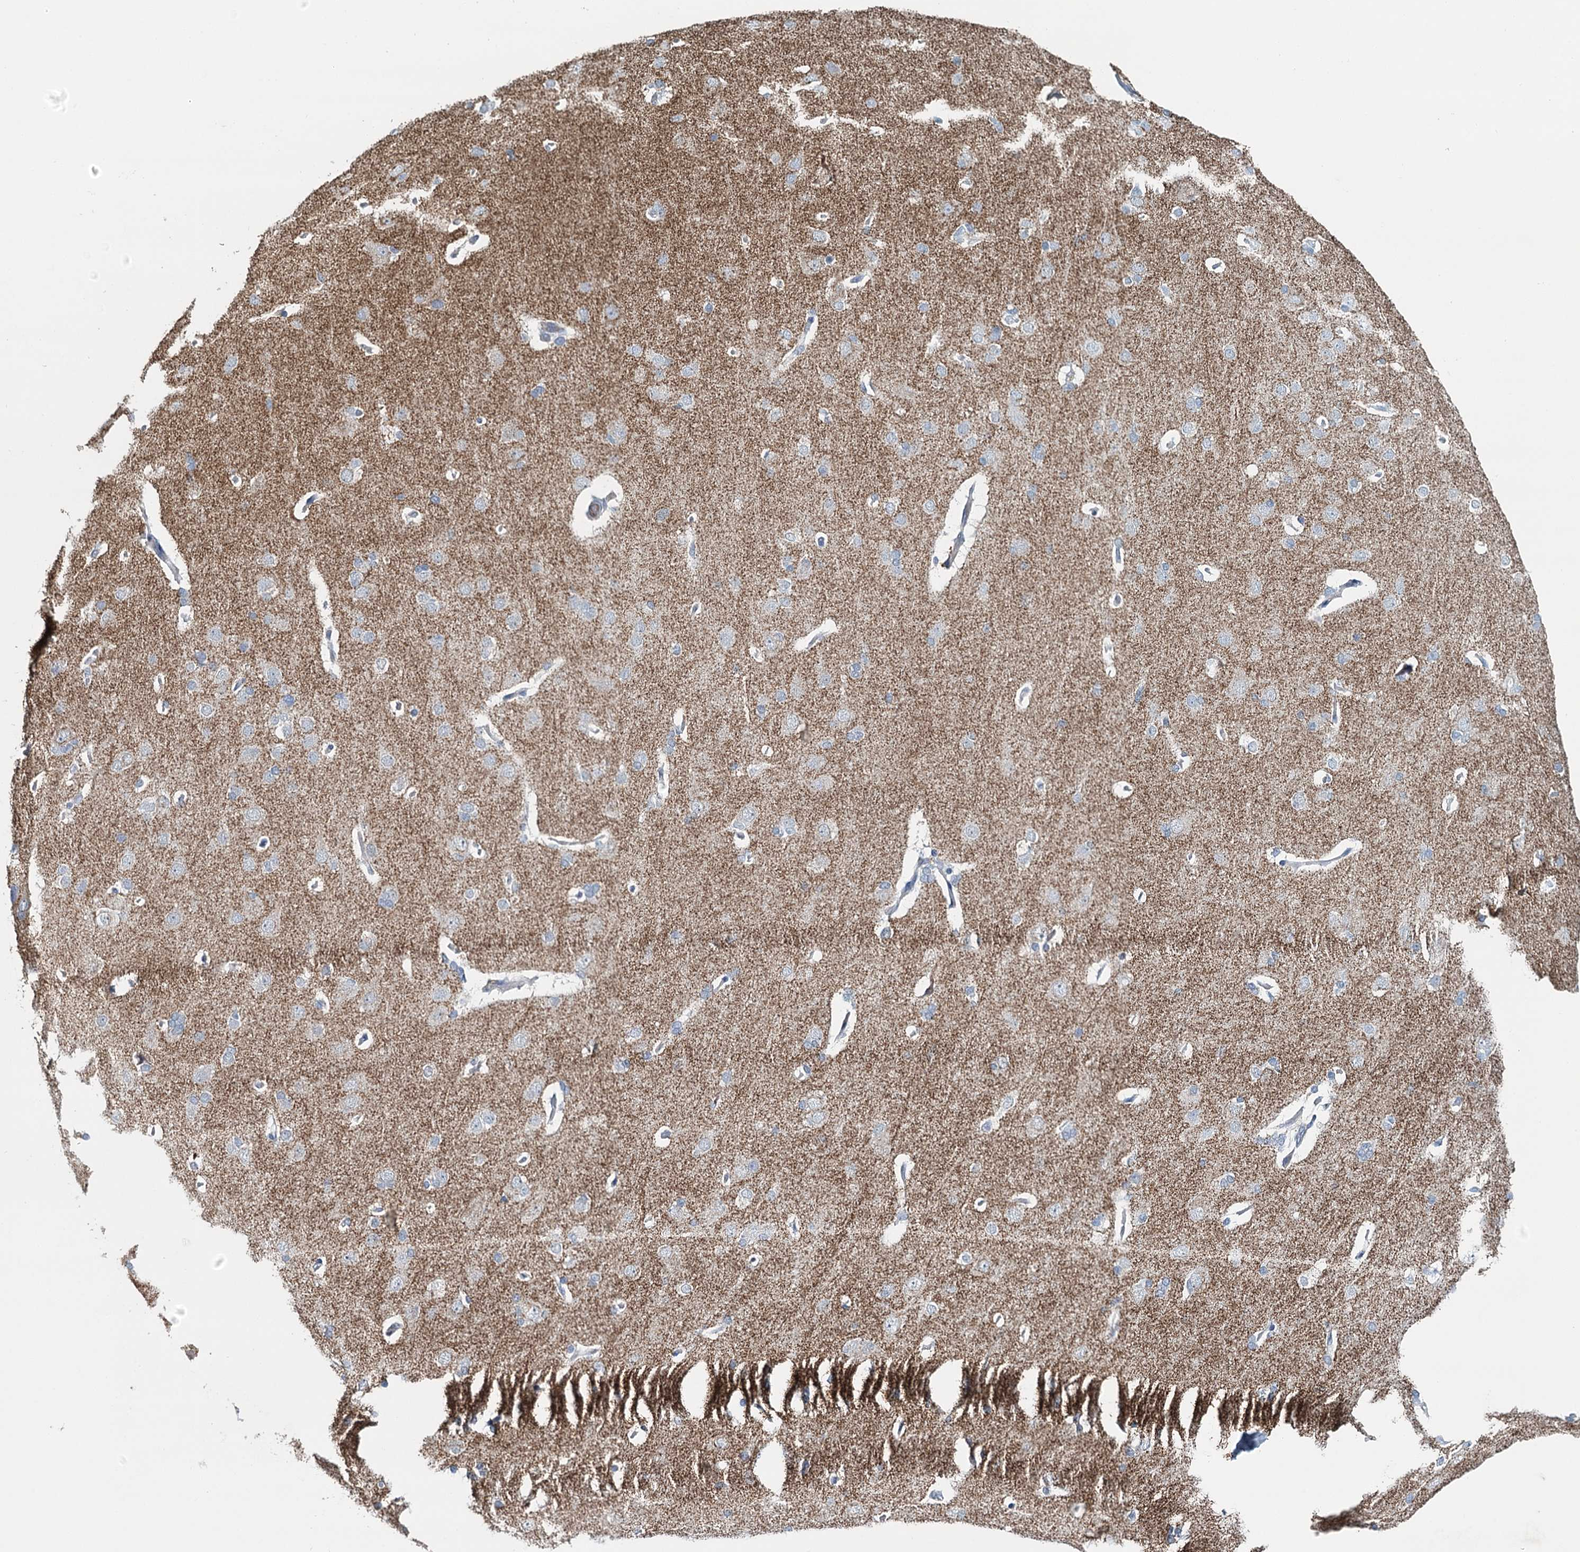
{"staining": {"intensity": "negative", "quantity": "none", "location": "none"}, "tissue": "cerebral cortex", "cell_type": "Endothelial cells", "image_type": "normal", "snomed": [{"axis": "morphology", "description": "Normal tissue, NOS"}, {"axis": "topography", "description": "Cerebral cortex"}], "caption": "This is an immunohistochemistry histopathology image of benign cerebral cortex. There is no expression in endothelial cells.", "gene": "SYNPO", "patient": {"sex": "male", "age": 62}}